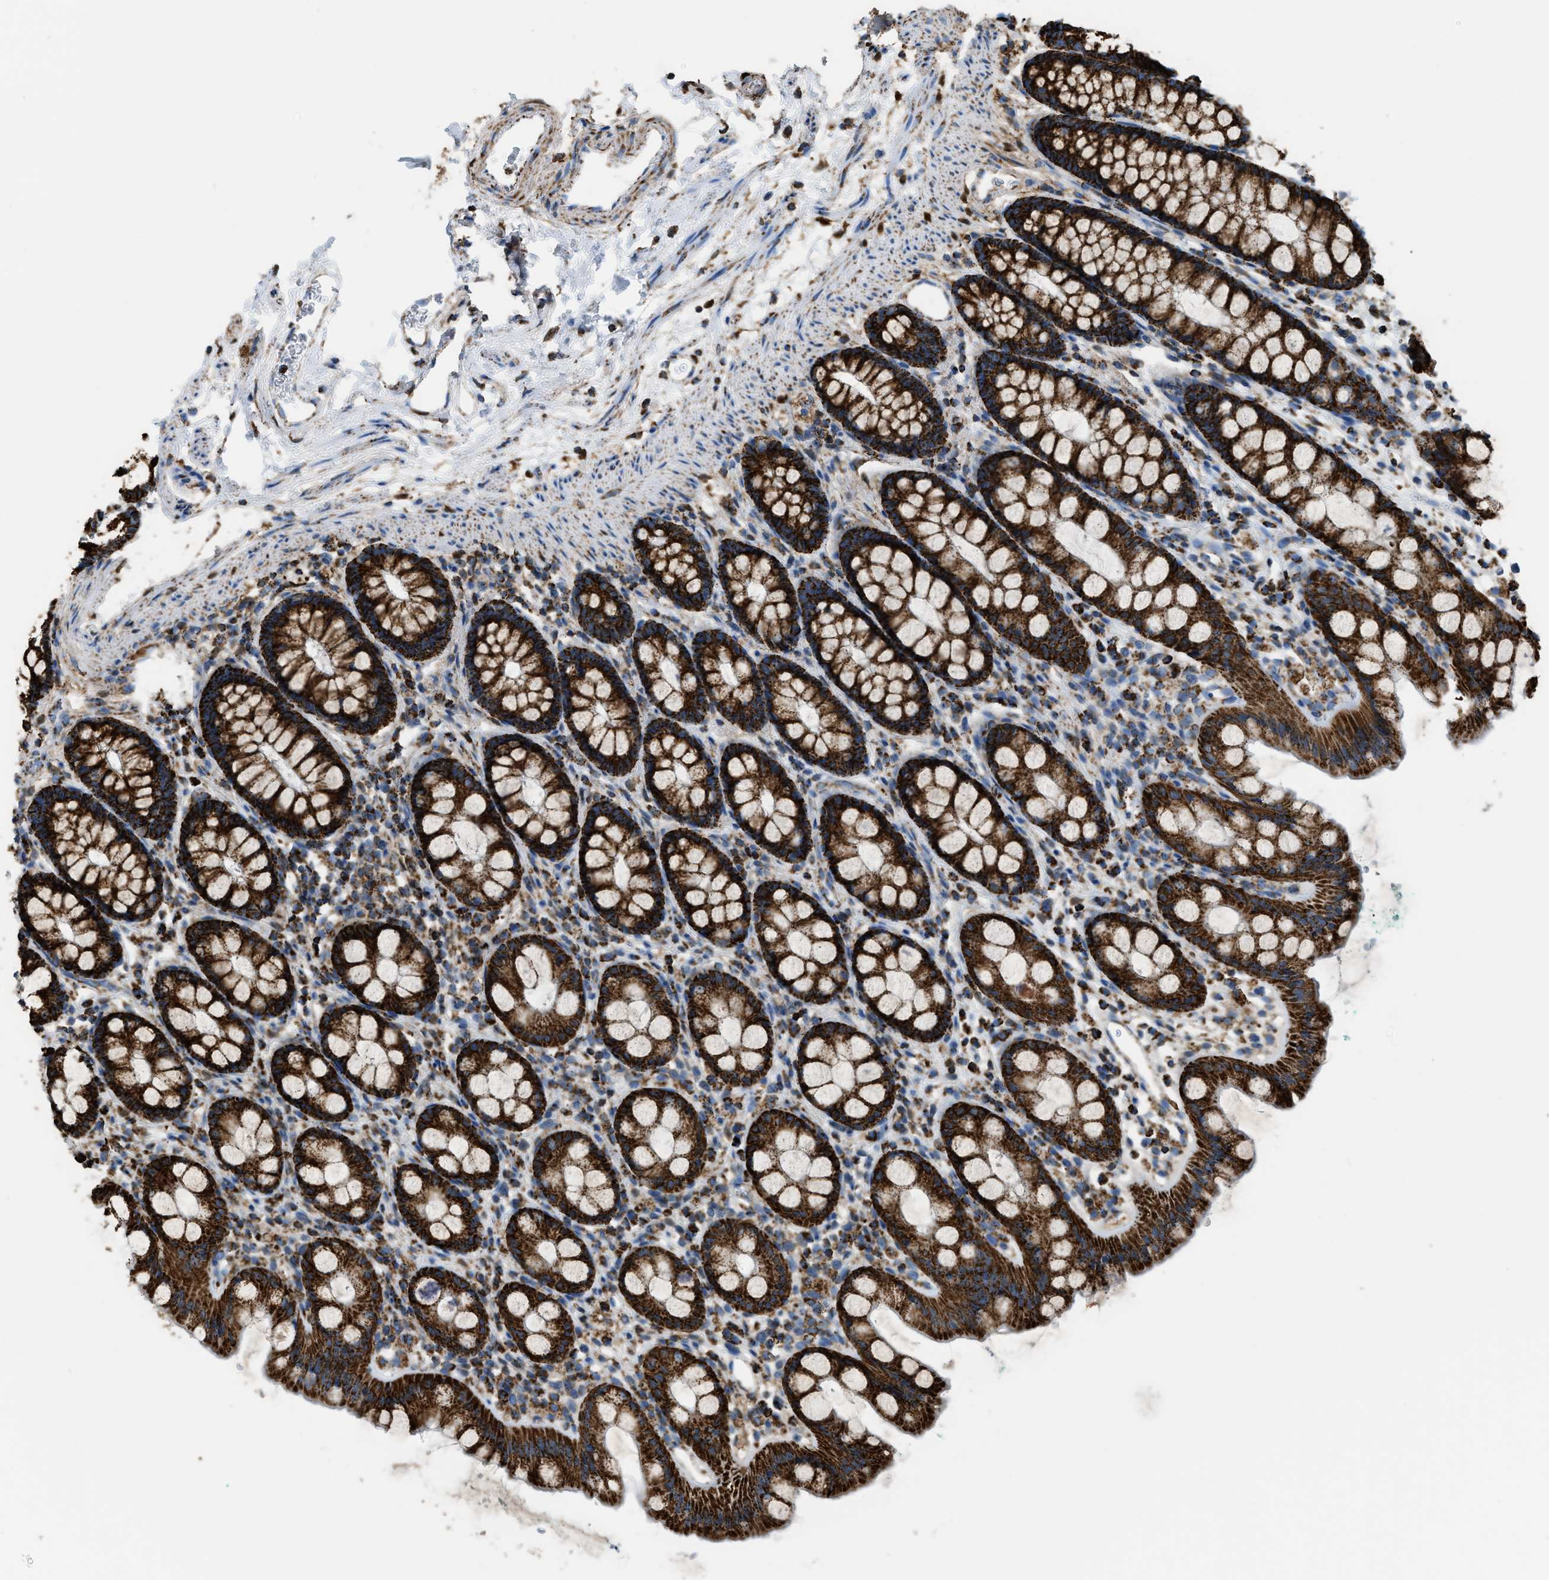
{"staining": {"intensity": "strong", "quantity": ">75%", "location": "cytoplasmic/membranous"}, "tissue": "rectum", "cell_type": "Glandular cells", "image_type": "normal", "snomed": [{"axis": "morphology", "description": "Normal tissue, NOS"}, {"axis": "topography", "description": "Rectum"}], "caption": "IHC of normal human rectum demonstrates high levels of strong cytoplasmic/membranous staining in about >75% of glandular cells.", "gene": "ETFB", "patient": {"sex": "female", "age": 65}}